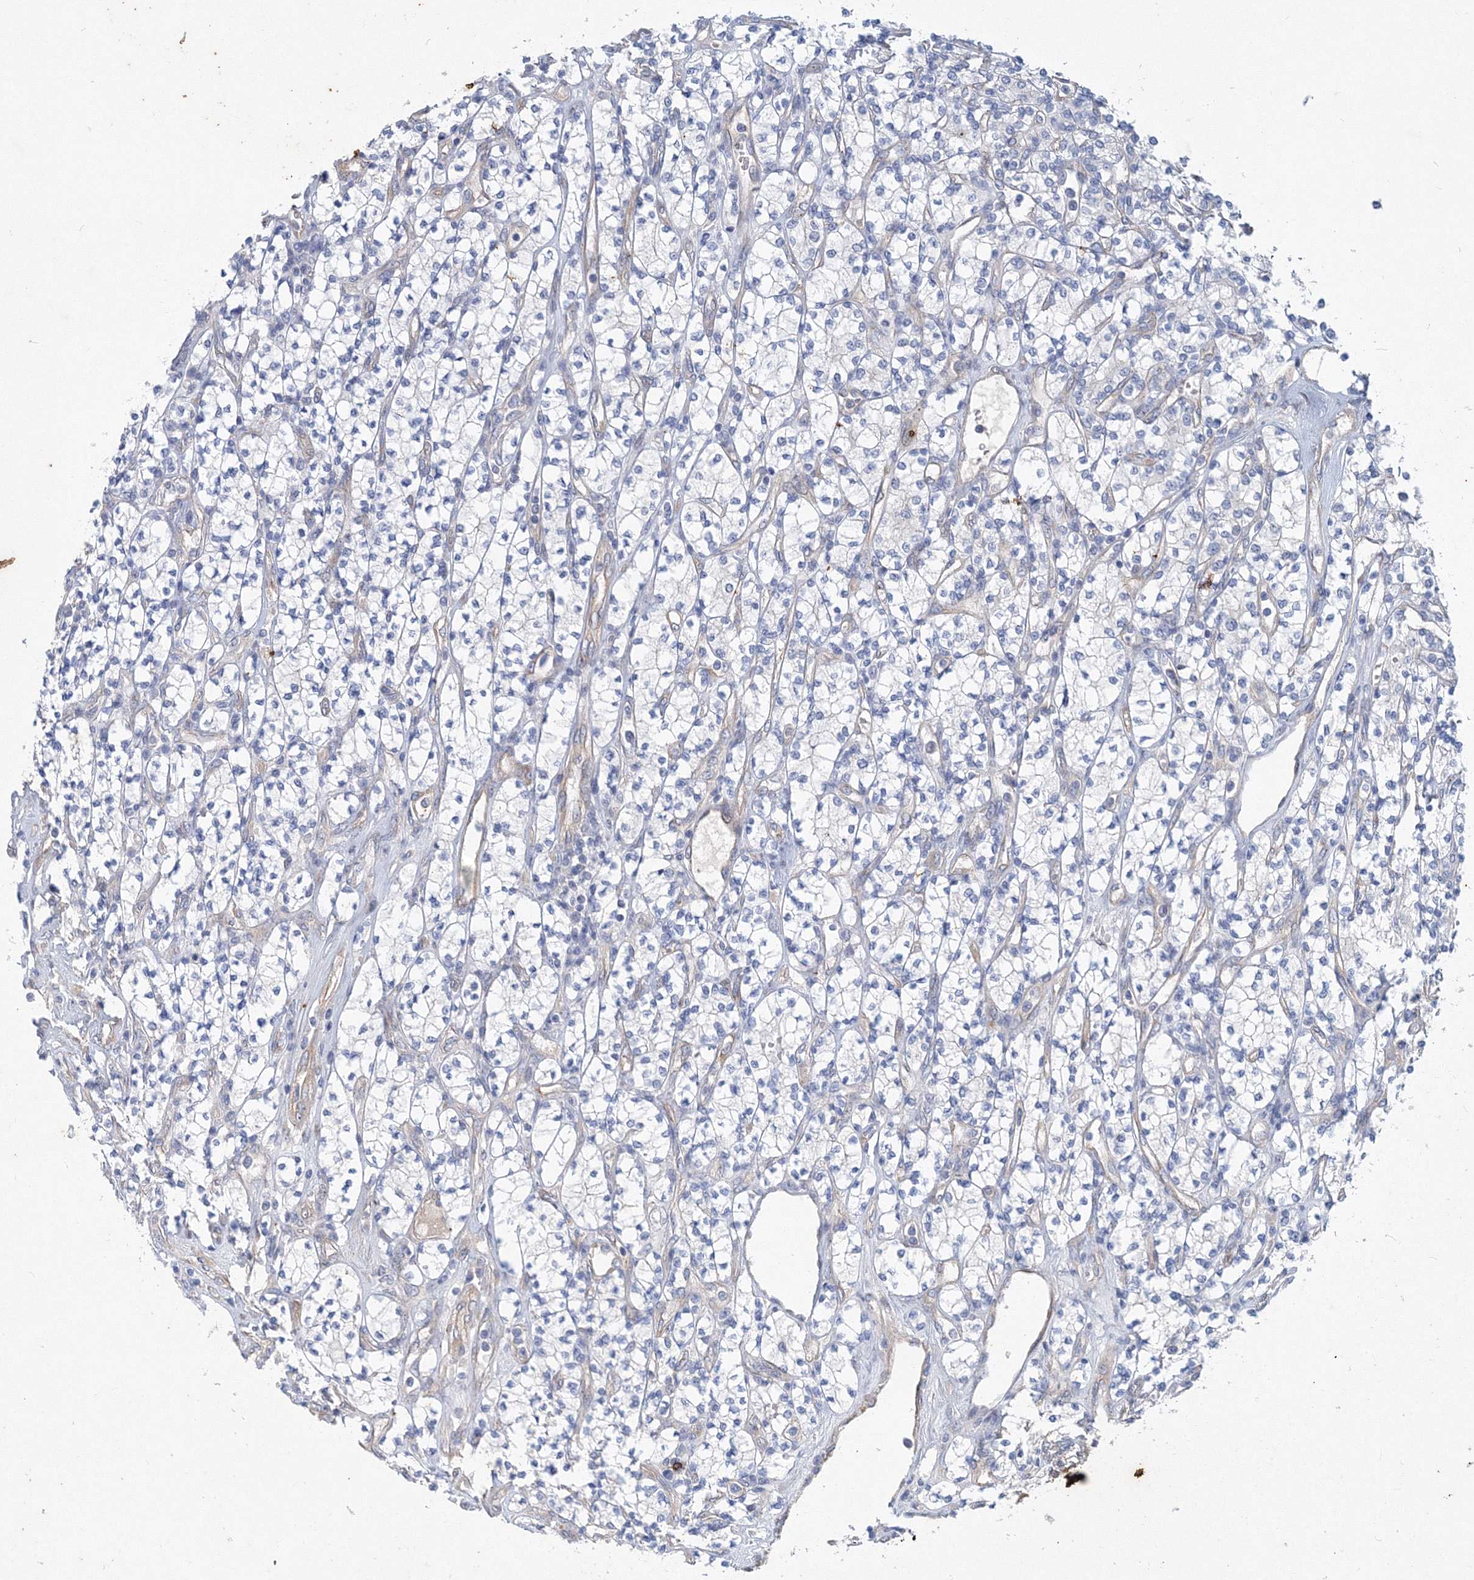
{"staining": {"intensity": "negative", "quantity": "none", "location": "none"}, "tissue": "renal cancer", "cell_type": "Tumor cells", "image_type": "cancer", "snomed": [{"axis": "morphology", "description": "Adenocarcinoma, NOS"}, {"axis": "topography", "description": "Kidney"}], "caption": "Adenocarcinoma (renal) was stained to show a protein in brown. There is no significant expression in tumor cells.", "gene": "TANC1", "patient": {"sex": "male", "age": 77}}